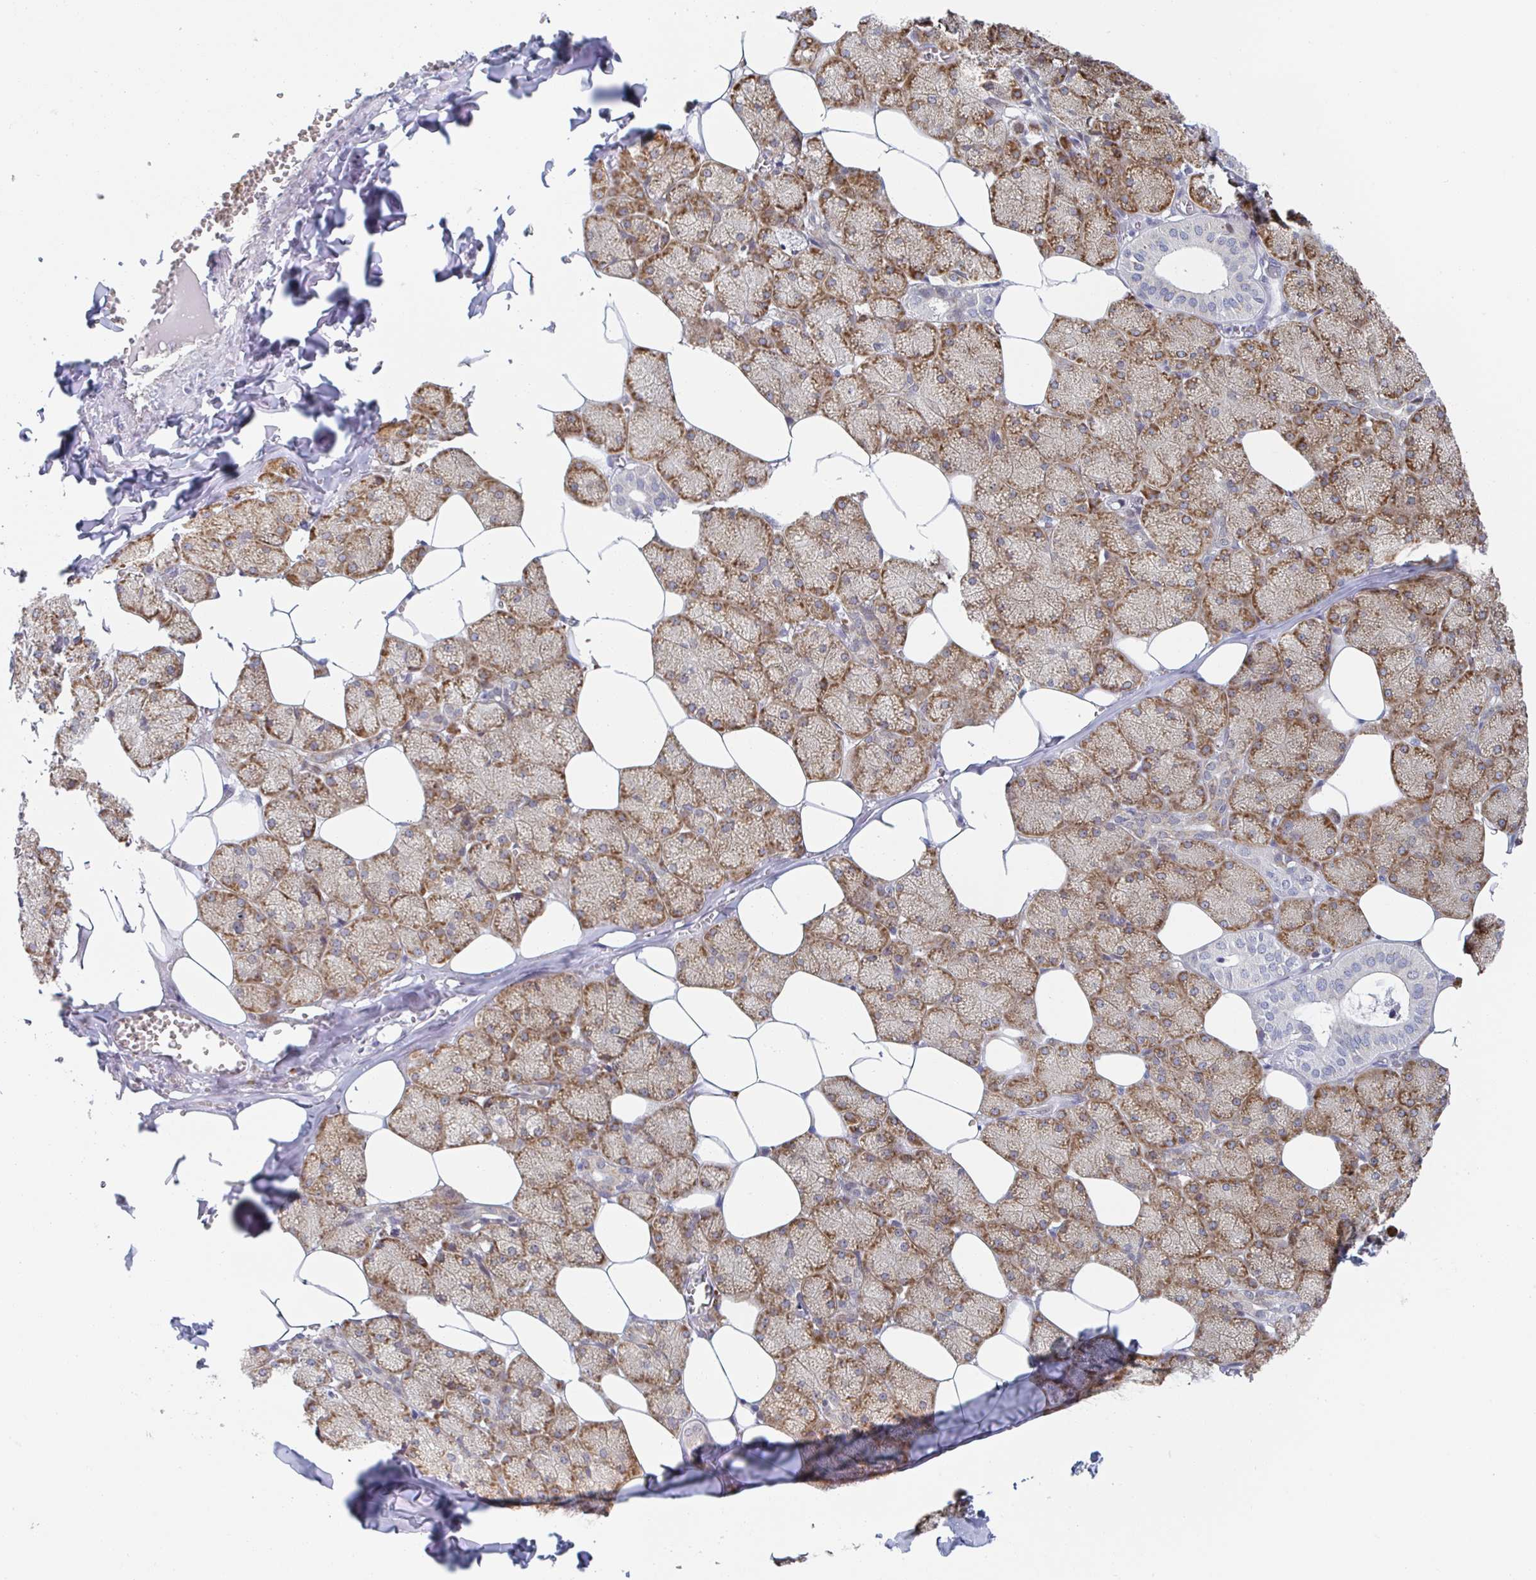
{"staining": {"intensity": "strong", "quantity": "25%-75%", "location": "cytoplasmic/membranous"}, "tissue": "salivary gland", "cell_type": "Glandular cells", "image_type": "normal", "snomed": [{"axis": "morphology", "description": "Normal tissue, NOS"}, {"axis": "topography", "description": "Salivary gland"}, {"axis": "topography", "description": "Peripheral nerve tissue"}], "caption": "DAB (3,3'-diaminobenzidine) immunohistochemical staining of normal salivary gland demonstrates strong cytoplasmic/membranous protein staining in about 25%-75% of glandular cells. (brown staining indicates protein expression, while blue staining denotes nuclei).", "gene": "TRAPPC10", "patient": {"sex": "male", "age": 38}}